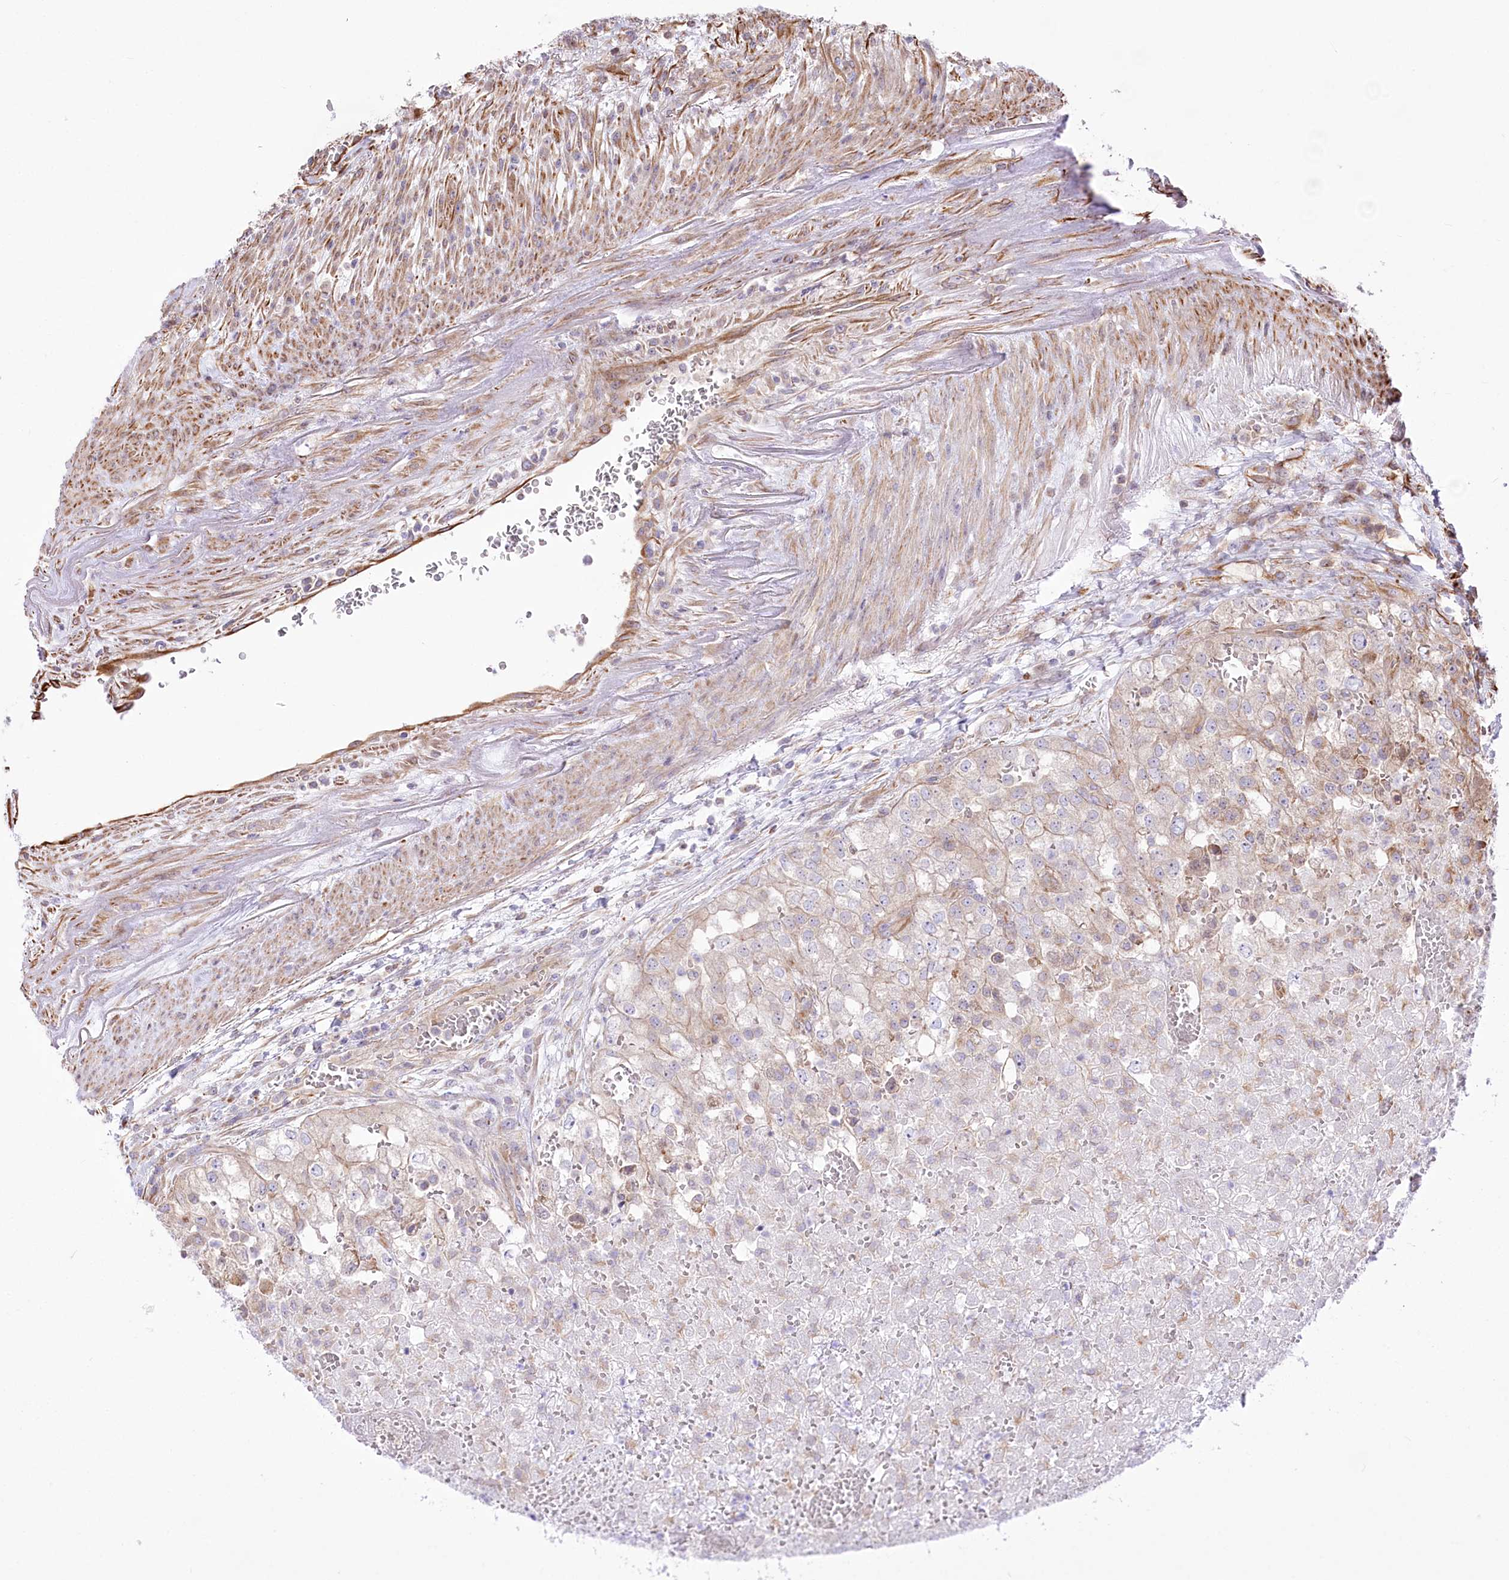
{"staining": {"intensity": "negative", "quantity": "none", "location": "none"}, "tissue": "renal cancer", "cell_type": "Tumor cells", "image_type": "cancer", "snomed": [{"axis": "morphology", "description": "Adenocarcinoma, NOS"}, {"axis": "topography", "description": "Kidney"}], "caption": "High magnification brightfield microscopy of renal cancer stained with DAB (brown) and counterstained with hematoxylin (blue): tumor cells show no significant expression.", "gene": "TTC1", "patient": {"sex": "female", "age": 54}}